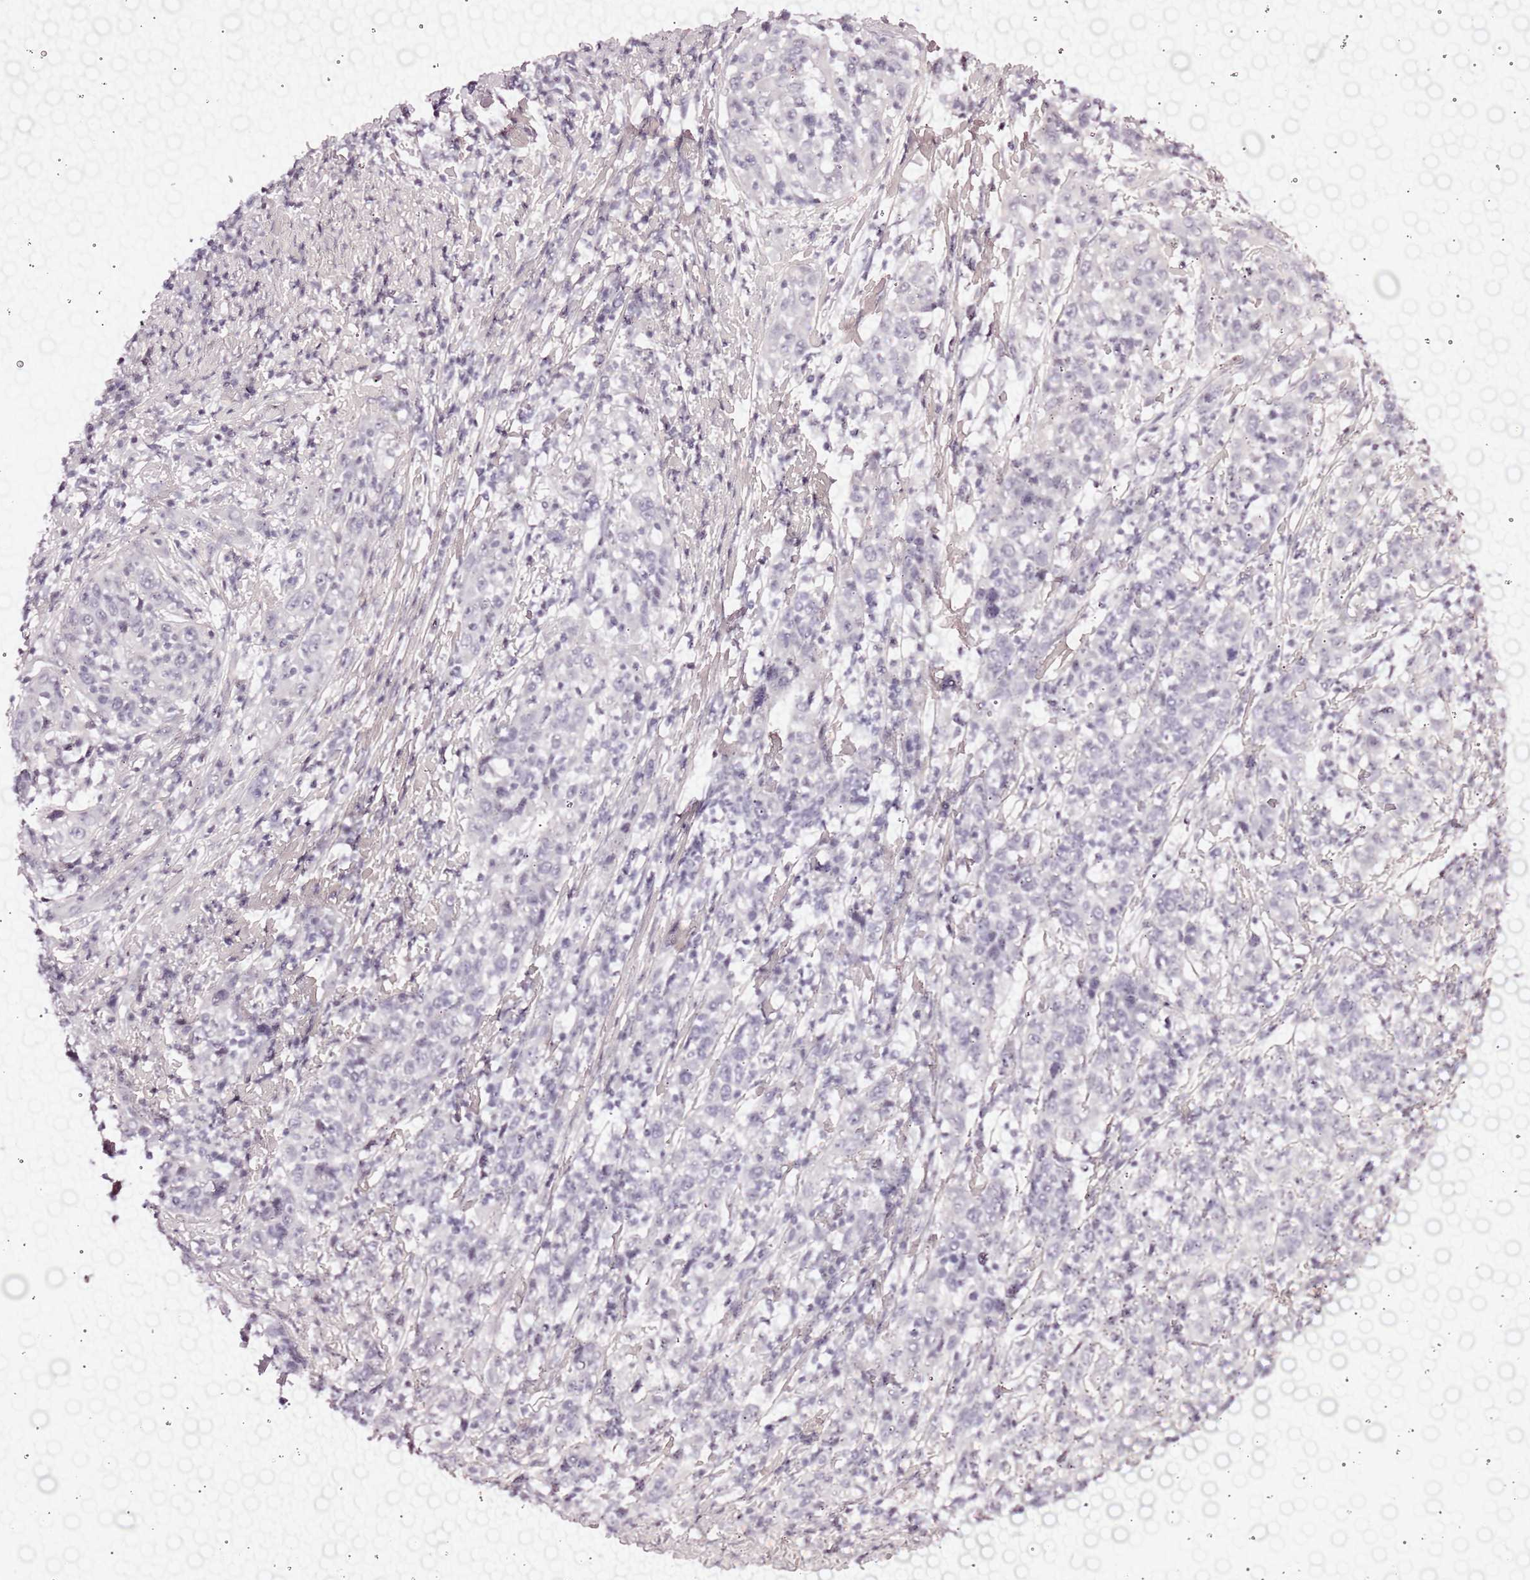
{"staining": {"intensity": "negative", "quantity": "none", "location": "none"}, "tissue": "cervical cancer", "cell_type": "Tumor cells", "image_type": "cancer", "snomed": [{"axis": "morphology", "description": "Squamous cell carcinoma, NOS"}, {"axis": "topography", "description": "Cervix"}], "caption": "Immunohistochemical staining of human cervical cancer (squamous cell carcinoma) demonstrates no significant positivity in tumor cells. Nuclei are stained in blue.", "gene": "LIPF", "patient": {"sex": "female", "age": 46}}